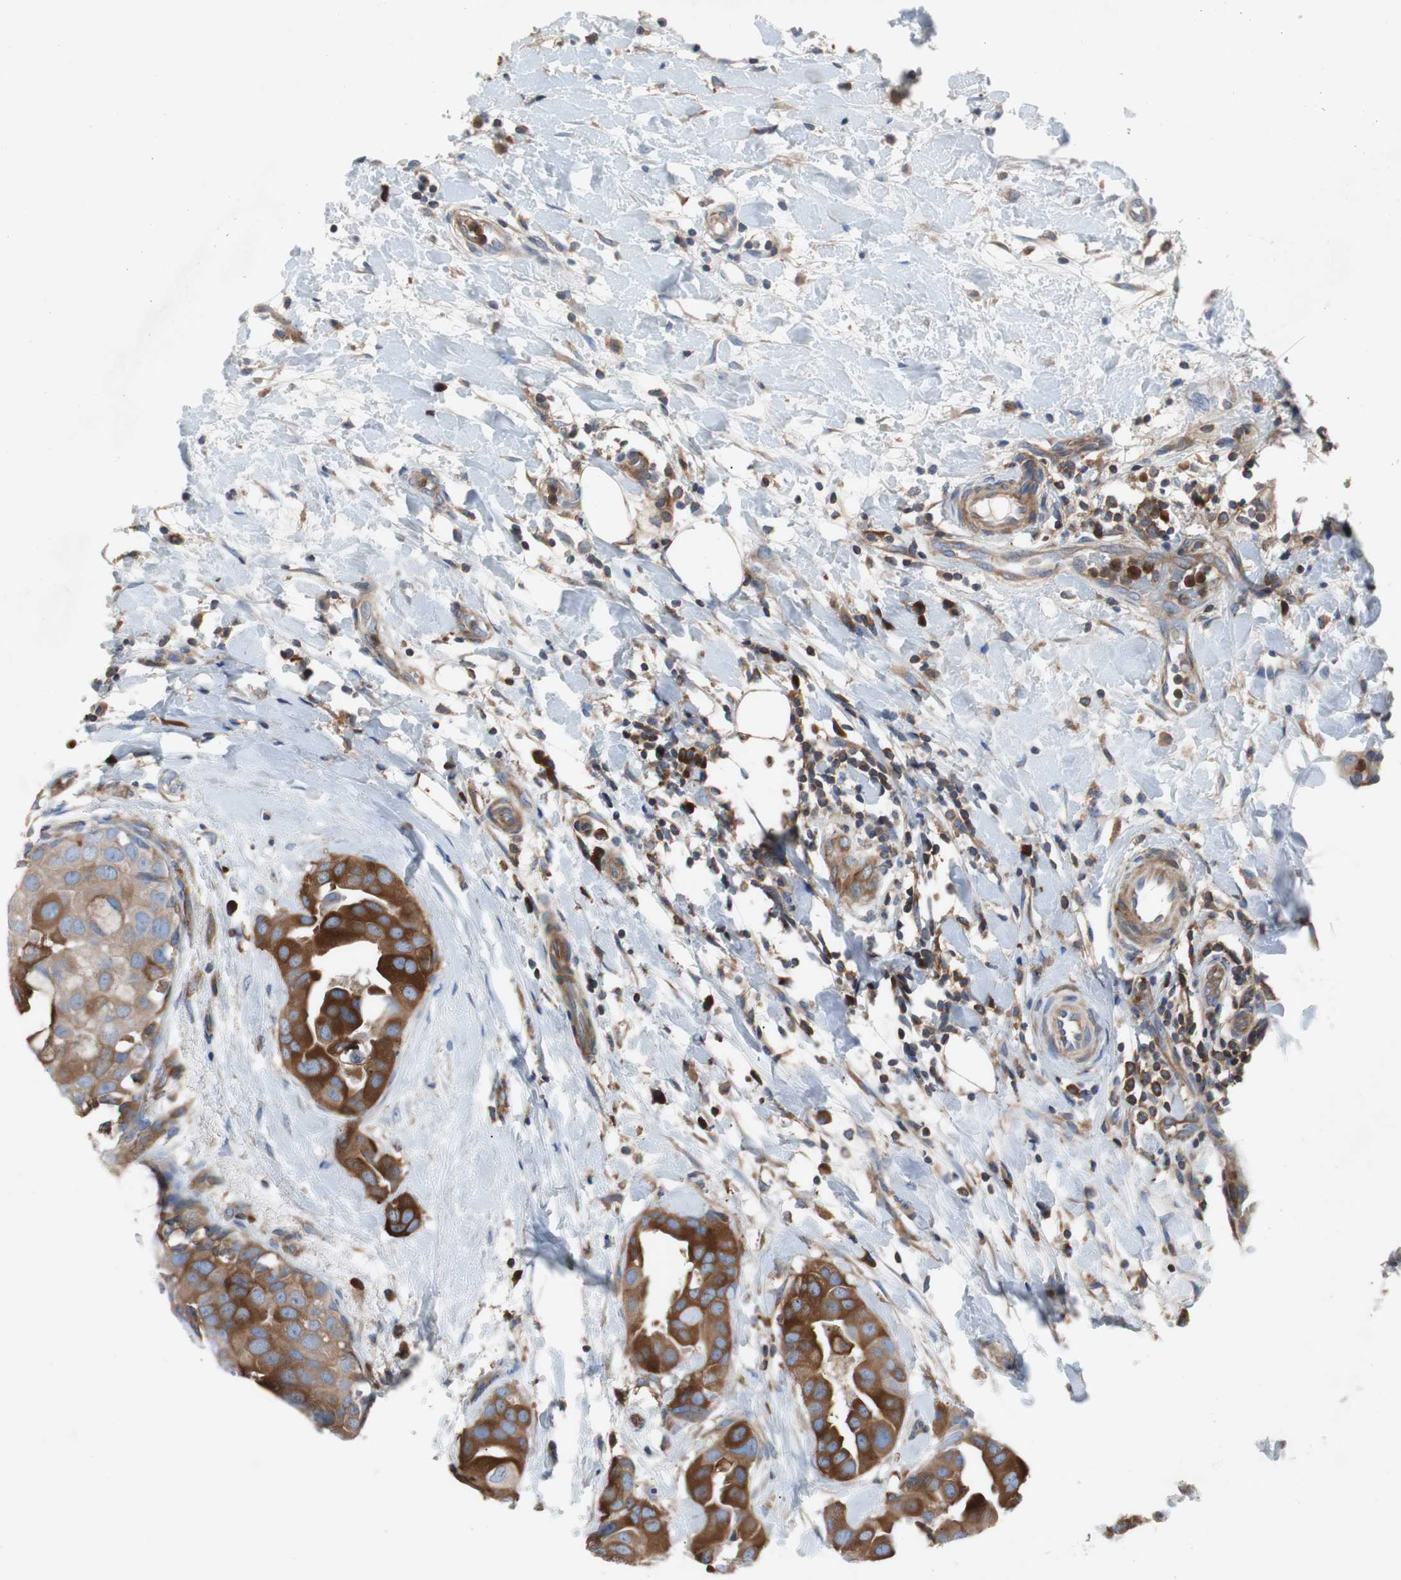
{"staining": {"intensity": "strong", "quantity": "25%-75%", "location": "cytoplasmic/membranous"}, "tissue": "breast cancer", "cell_type": "Tumor cells", "image_type": "cancer", "snomed": [{"axis": "morphology", "description": "Duct carcinoma"}, {"axis": "topography", "description": "Breast"}], "caption": "This is an image of IHC staining of invasive ductal carcinoma (breast), which shows strong positivity in the cytoplasmic/membranous of tumor cells.", "gene": "GYS1", "patient": {"sex": "female", "age": 40}}